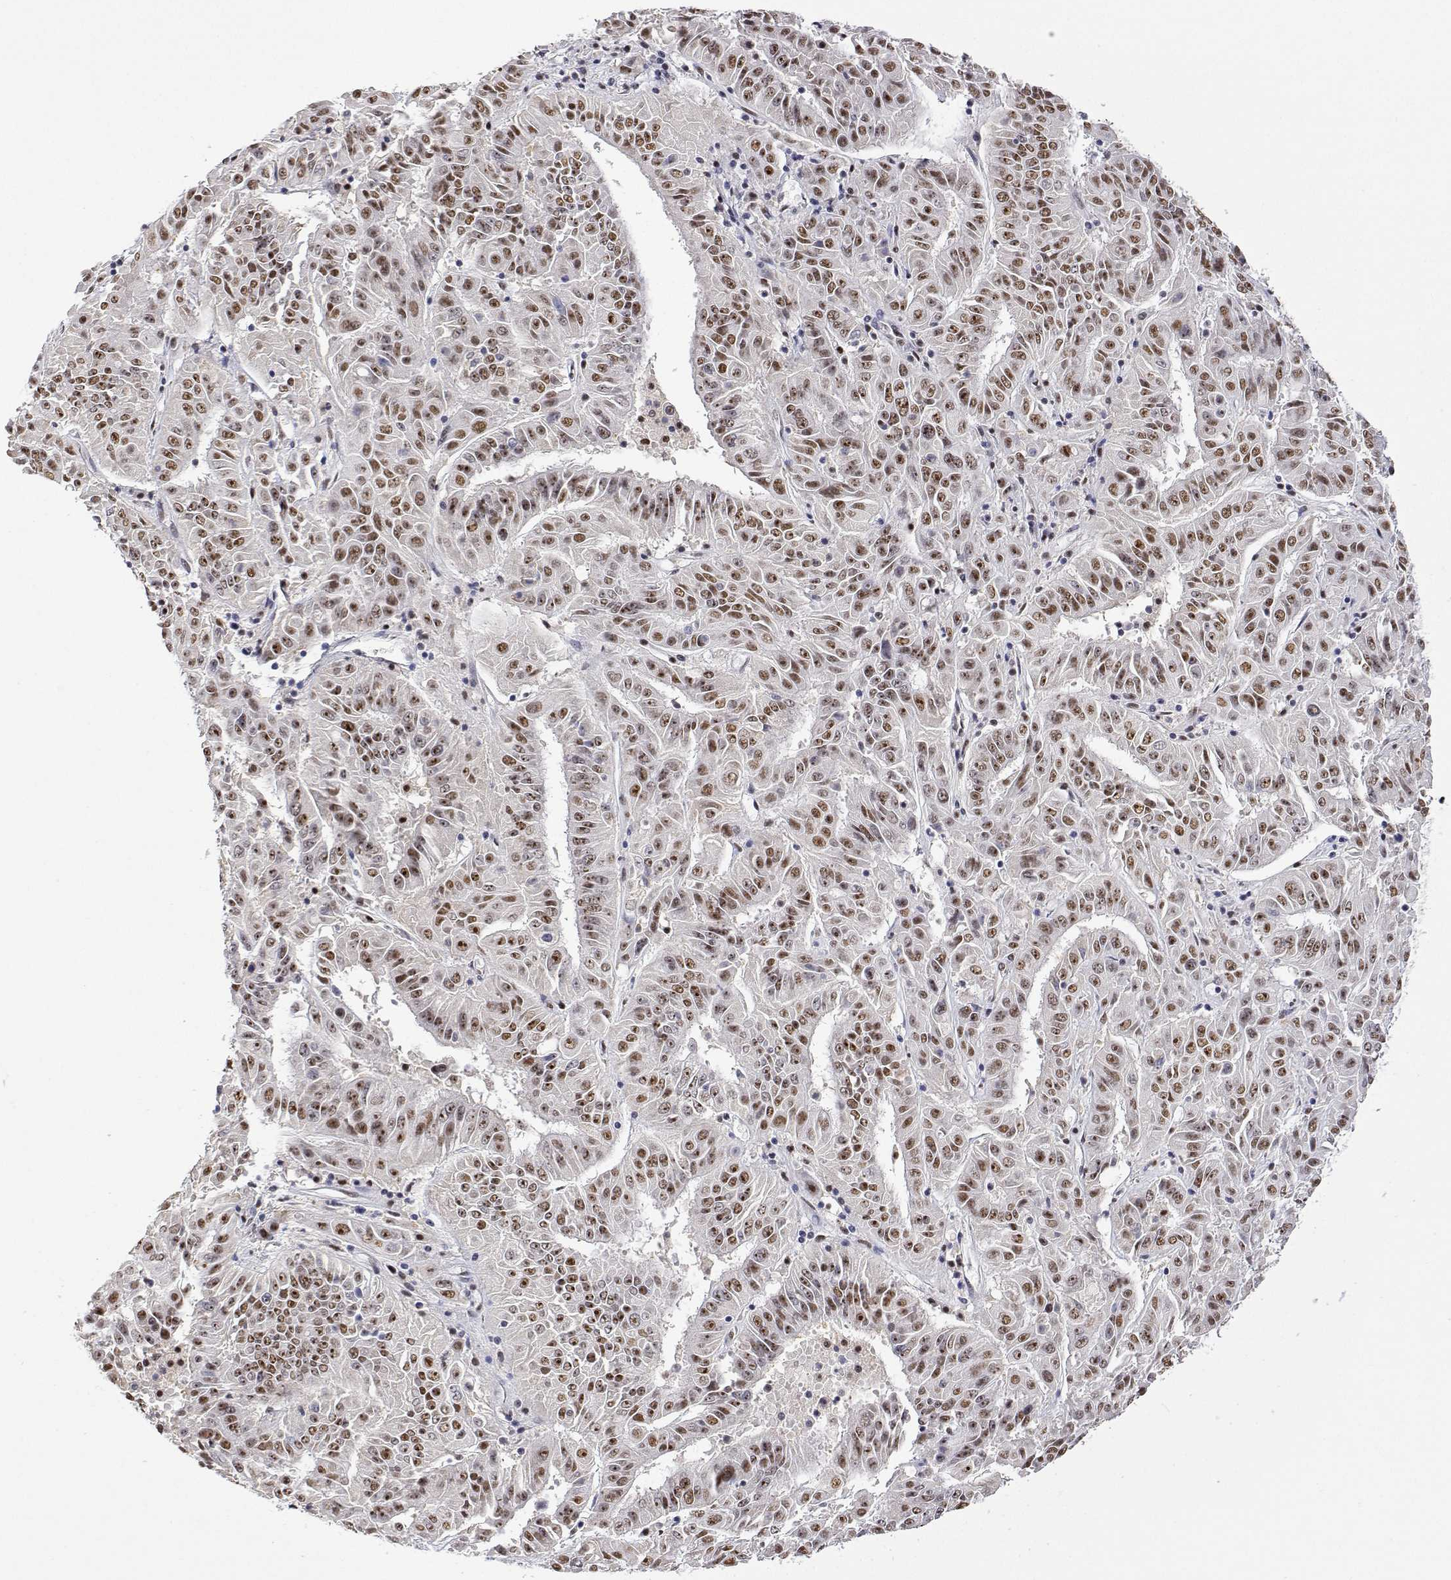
{"staining": {"intensity": "moderate", "quantity": ">75%", "location": "nuclear"}, "tissue": "pancreatic cancer", "cell_type": "Tumor cells", "image_type": "cancer", "snomed": [{"axis": "morphology", "description": "Adenocarcinoma, NOS"}, {"axis": "topography", "description": "Pancreas"}], "caption": "Tumor cells display moderate nuclear staining in about >75% of cells in pancreatic cancer (adenocarcinoma).", "gene": "ADAR", "patient": {"sex": "male", "age": 63}}